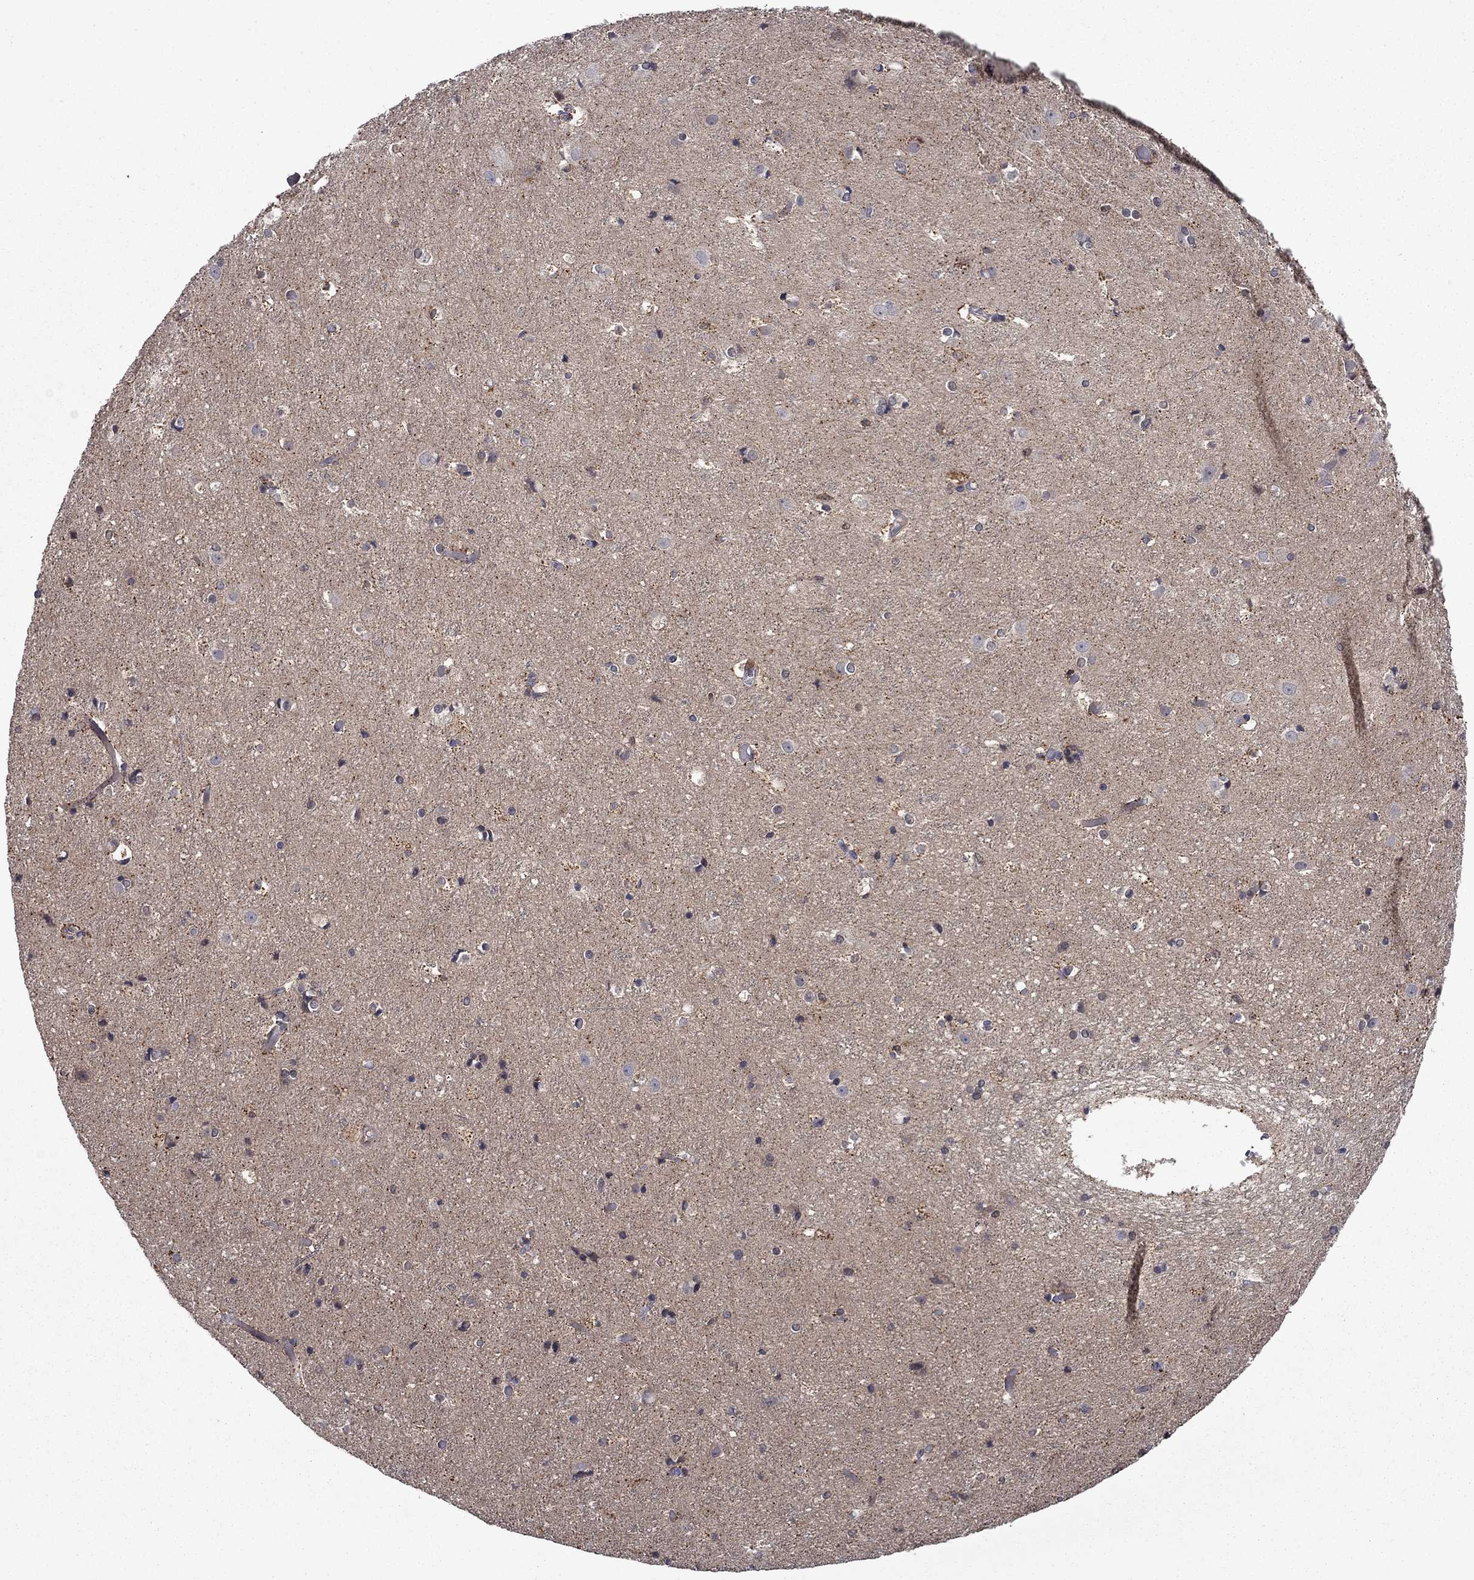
{"staining": {"intensity": "negative", "quantity": "none", "location": "none"}, "tissue": "cerebral cortex", "cell_type": "Endothelial cells", "image_type": "normal", "snomed": [{"axis": "morphology", "description": "Normal tissue, NOS"}, {"axis": "topography", "description": "Cerebral cortex"}], "caption": "Image shows no significant protein staining in endothelial cells of normal cerebral cortex.", "gene": "TPMT", "patient": {"sex": "female", "age": 52}}